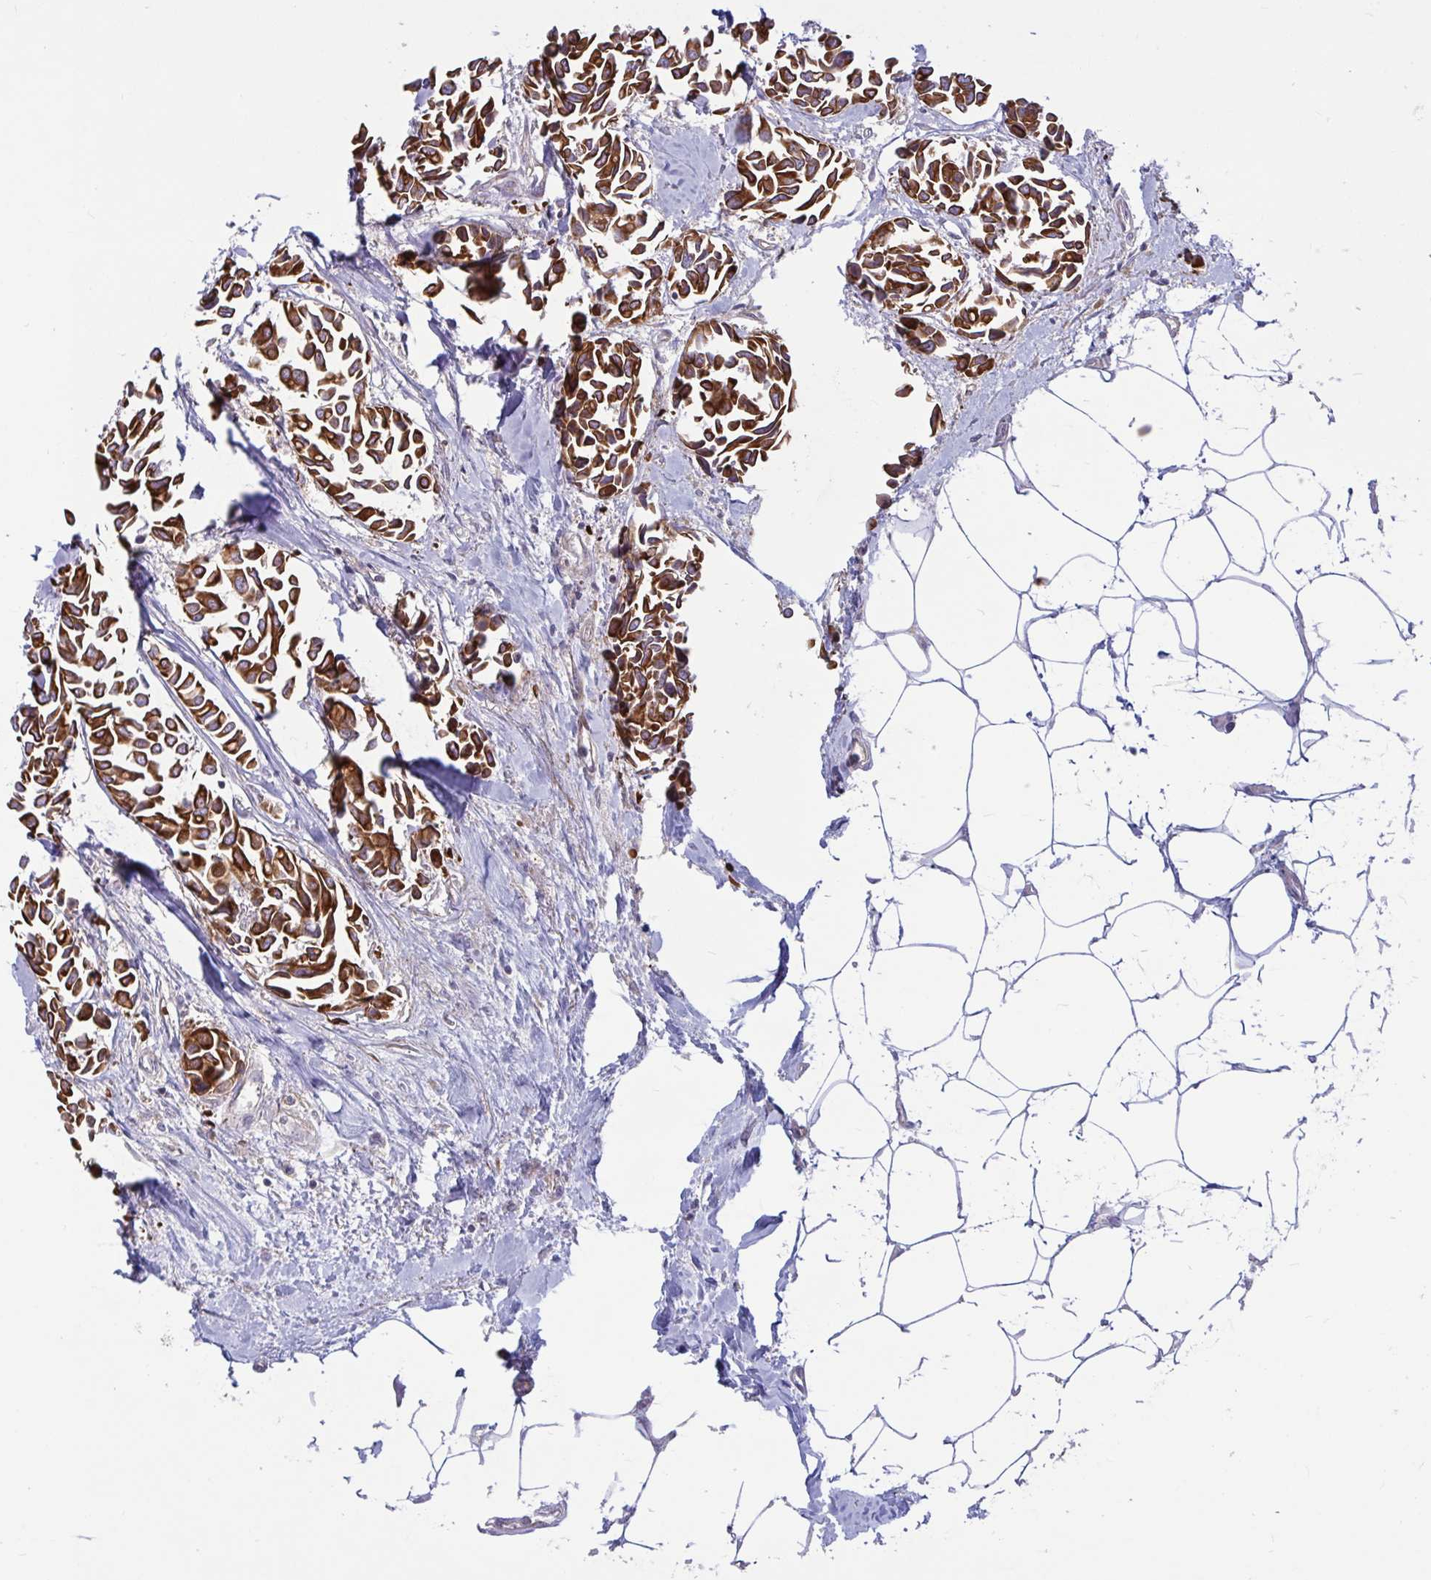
{"staining": {"intensity": "strong", "quantity": ">75%", "location": "cytoplasmic/membranous"}, "tissue": "breast cancer", "cell_type": "Tumor cells", "image_type": "cancer", "snomed": [{"axis": "morphology", "description": "Duct carcinoma"}, {"axis": "topography", "description": "Breast"}], "caption": "The immunohistochemical stain labels strong cytoplasmic/membranous staining in tumor cells of breast cancer tissue. The protein is shown in brown color, while the nuclei are stained blue.", "gene": "TANK", "patient": {"sex": "female", "age": 54}}